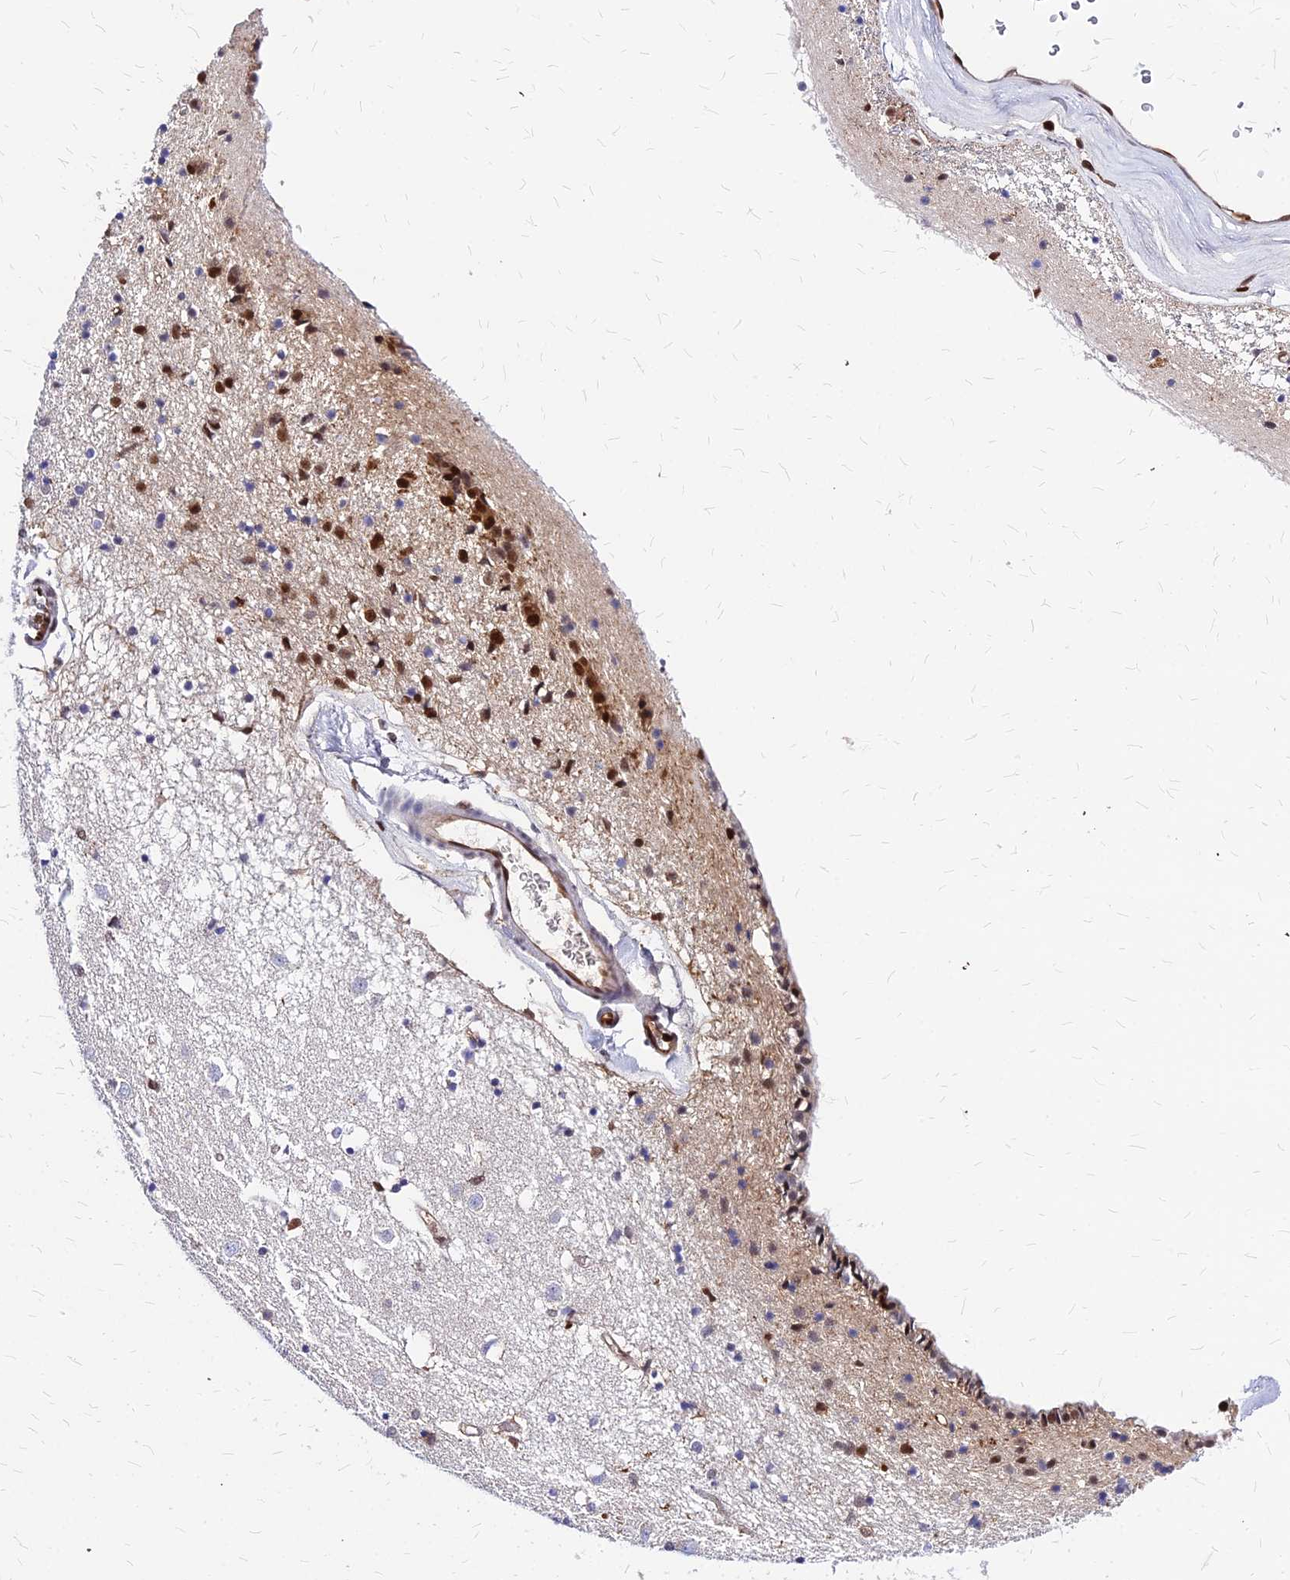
{"staining": {"intensity": "moderate", "quantity": "<25%", "location": "nuclear"}, "tissue": "caudate", "cell_type": "Glial cells", "image_type": "normal", "snomed": [{"axis": "morphology", "description": "Normal tissue, NOS"}, {"axis": "topography", "description": "Lateral ventricle wall"}], "caption": "About <25% of glial cells in normal caudate exhibit moderate nuclear protein positivity as visualized by brown immunohistochemical staining.", "gene": "PAXX", "patient": {"sex": "female", "age": 54}}